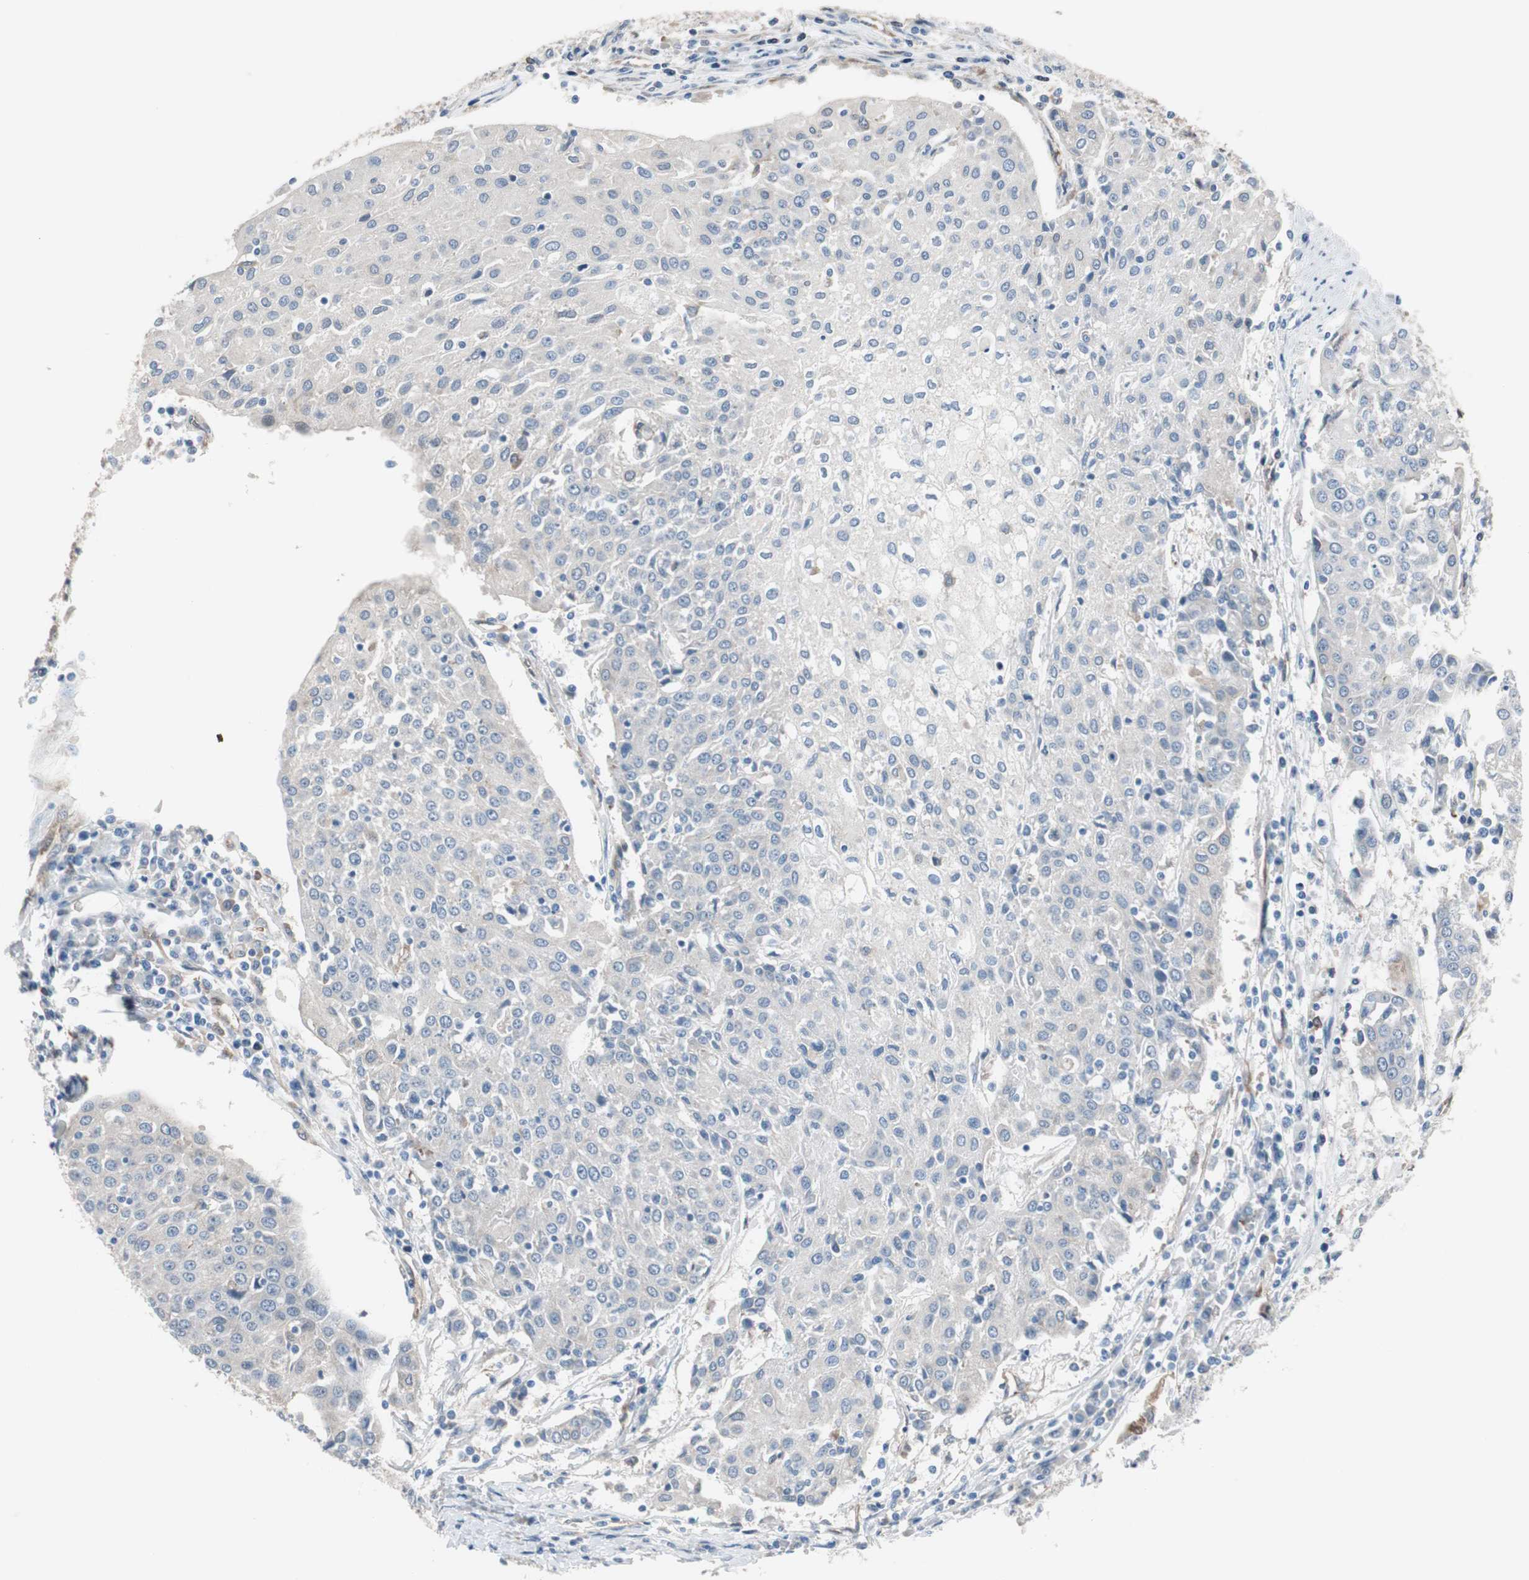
{"staining": {"intensity": "negative", "quantity": "none", "location": "none"}, "tissue": "urothelial cancer", "cell_type": "Tumor cells", "image_type": "cancer", "snomed": [{"axis": "morphology", "description": "Urothelial carcinoma, High grade"}, {"axis": "topography", "description": "Urinary bladder"}], "caption": "Immunohistochemistry (IHC) image of neoplastic tissue: urothelial carcinoma (high-grade) stained with DAB exhibits no significant protein staining in tumor cells.", "gene": "SWAP70", "patient": {"sex": "female", "age": 85}}